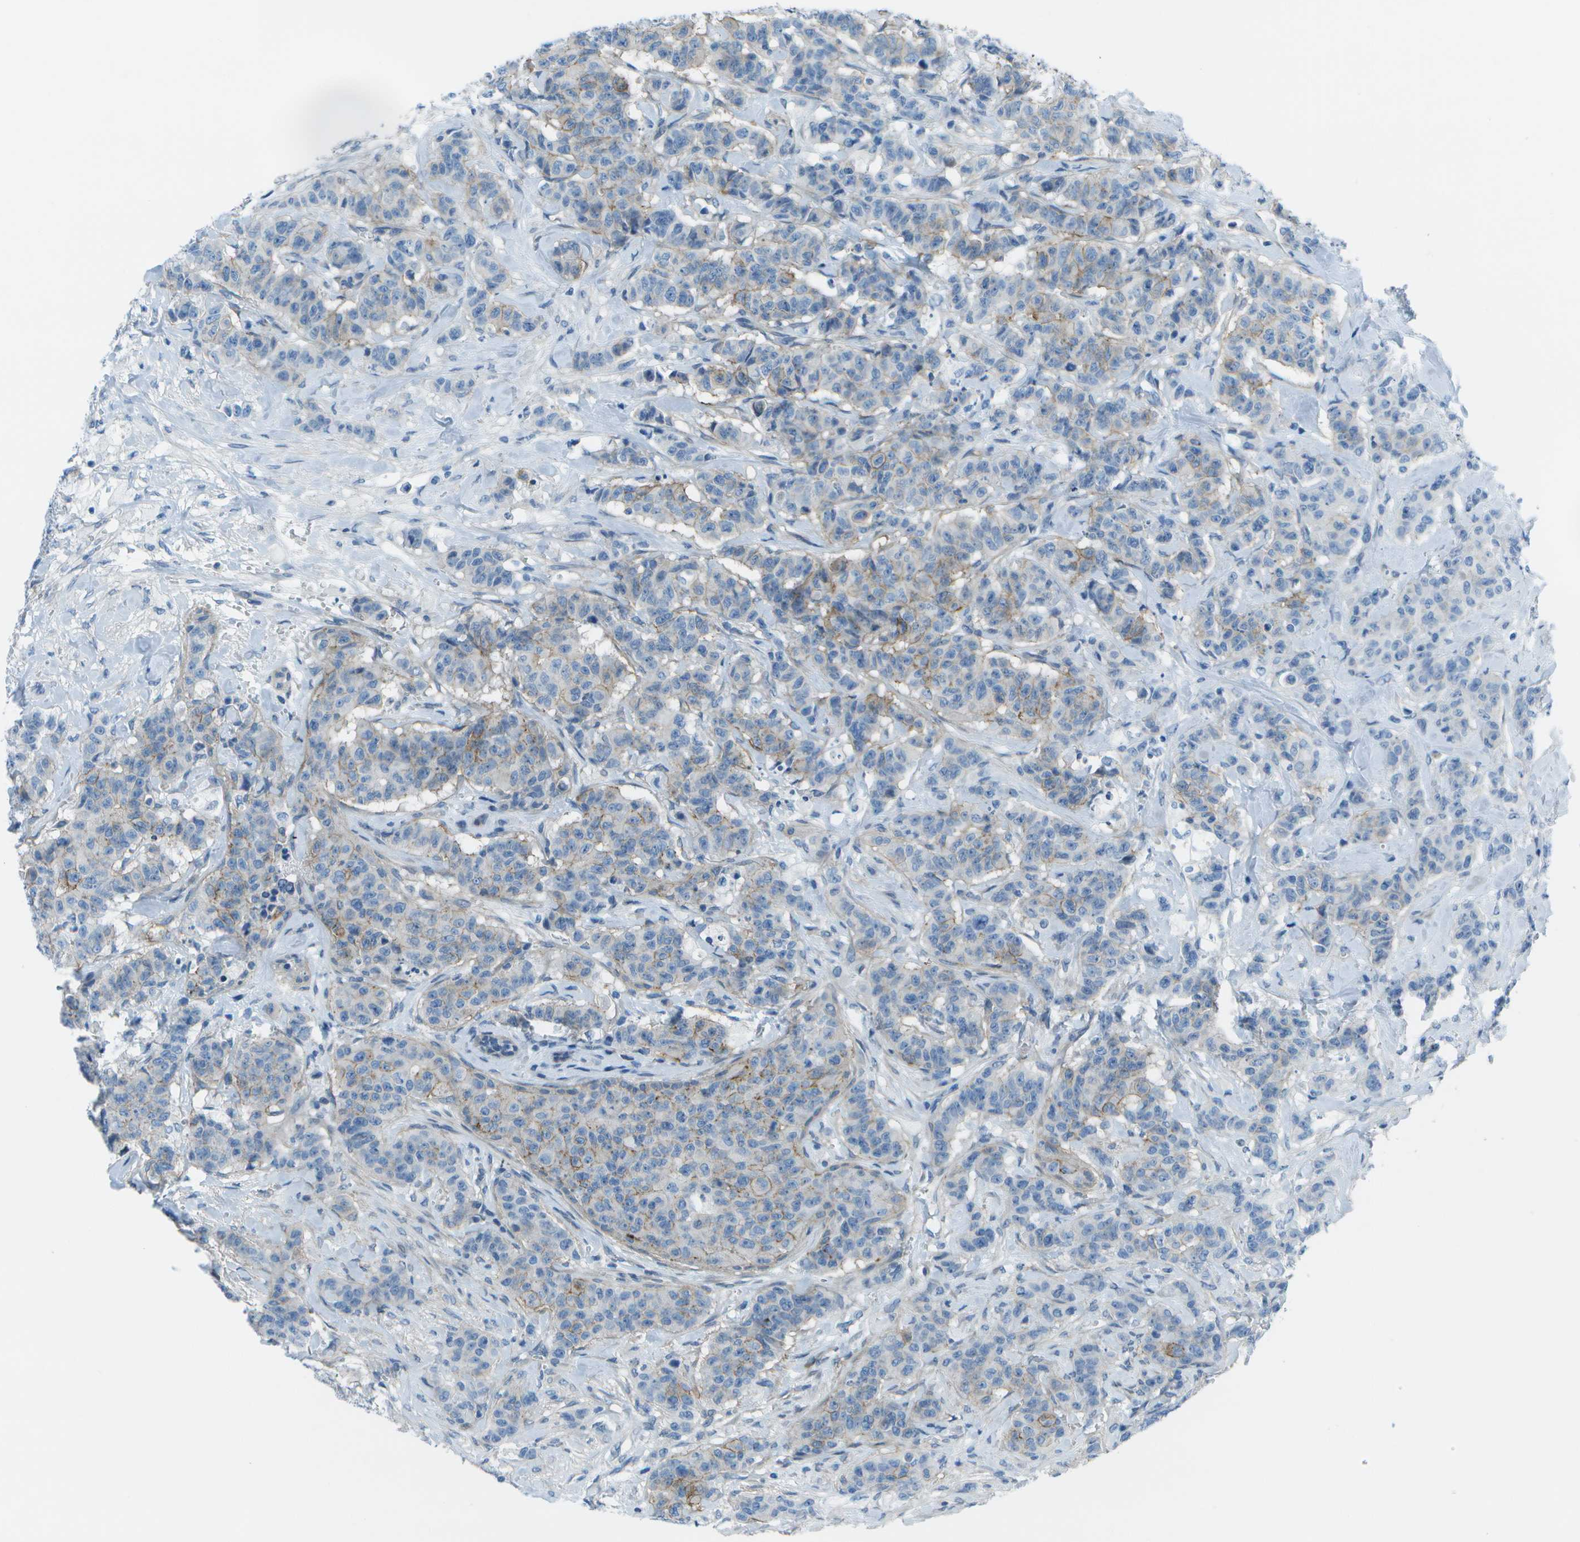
{"staining": {"intensity": "moderate", "quantity": "<25%", "location": "cytoplasmic/membranous"}, "tissue": "breast cancer", "cell_type": "Tumor cells", "image_type": "cancer", "snomed": [{"axis": "morphology", "description": "Normal tissue, NOS"}, {"axis": "morphology", "description": "Duct carcinoma"}, {"axis": "topography", "description": "Breast"}], "caption": "Breast intraductal carcinoma tissue displays moderate cytoplasmic/membranous expression in about <25% of tumor cells, visualized by immunohistochemistry. (brown staining indicates protein expression, while blue staining denotes nuclei).", "gene": "SORBS3", "patient": {"sex": "female", "age": 40}}